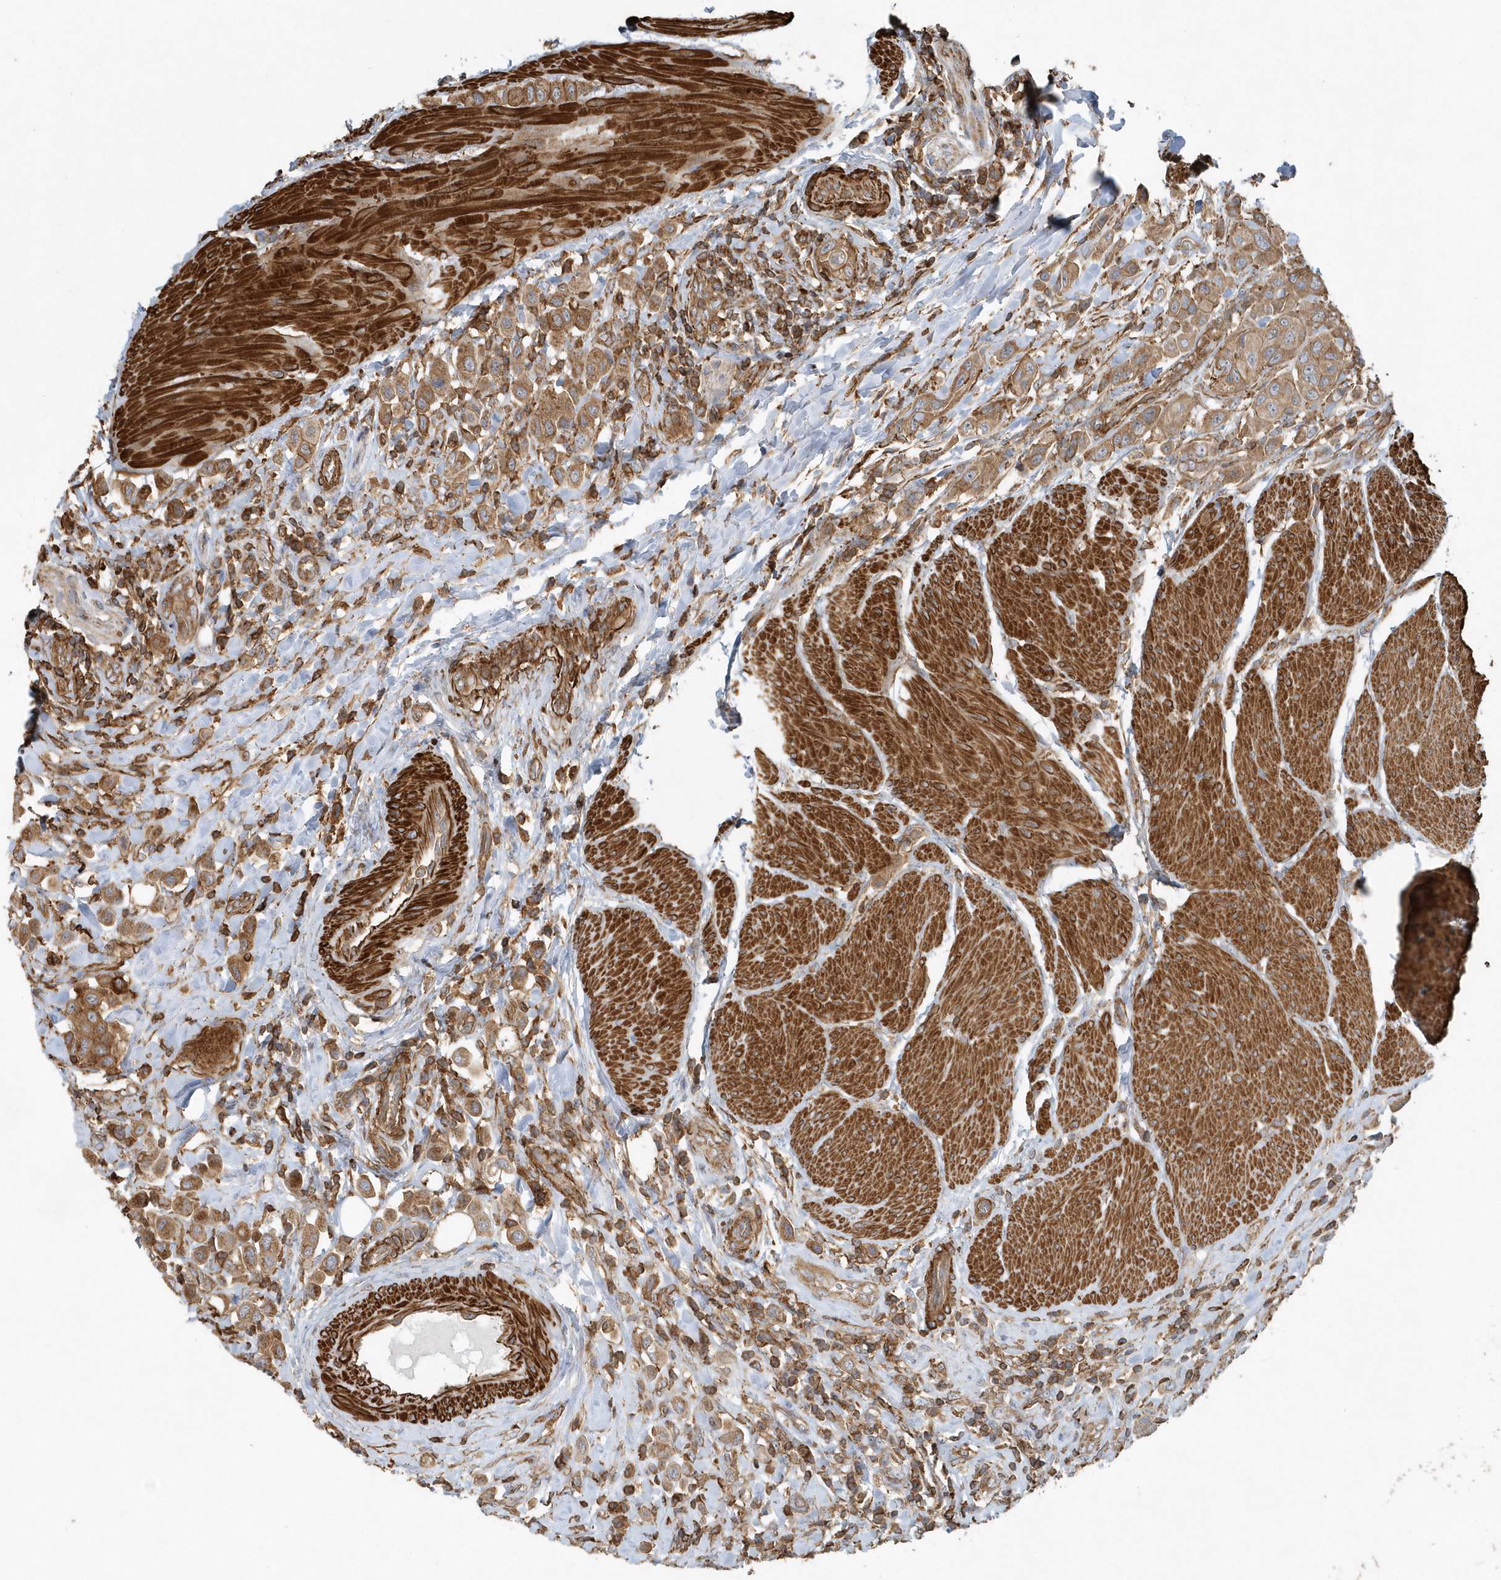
{"staining": {"intensity": "moderate", "quantity": ">75%", "location": "cytoplasmic/membranous"}, "tissue": "urothelial cancer", "cell_type": "Tumor cells", "image_type": "cancer", "snomed": [{"axis": "morphology", "description": "Urothelial carcinoma, High grade"}, {"axis": "topography", "description": "Urinary bladder"}], "caption": "Urothelial carcinoma (high-grade) stained for a protein (brown) exhibits moderate cytoplasmic/membranous positive staining in approximately >75% of tumor cells.", "gene": "MMUT", "patient": {"sex": "male", "age": 50}}